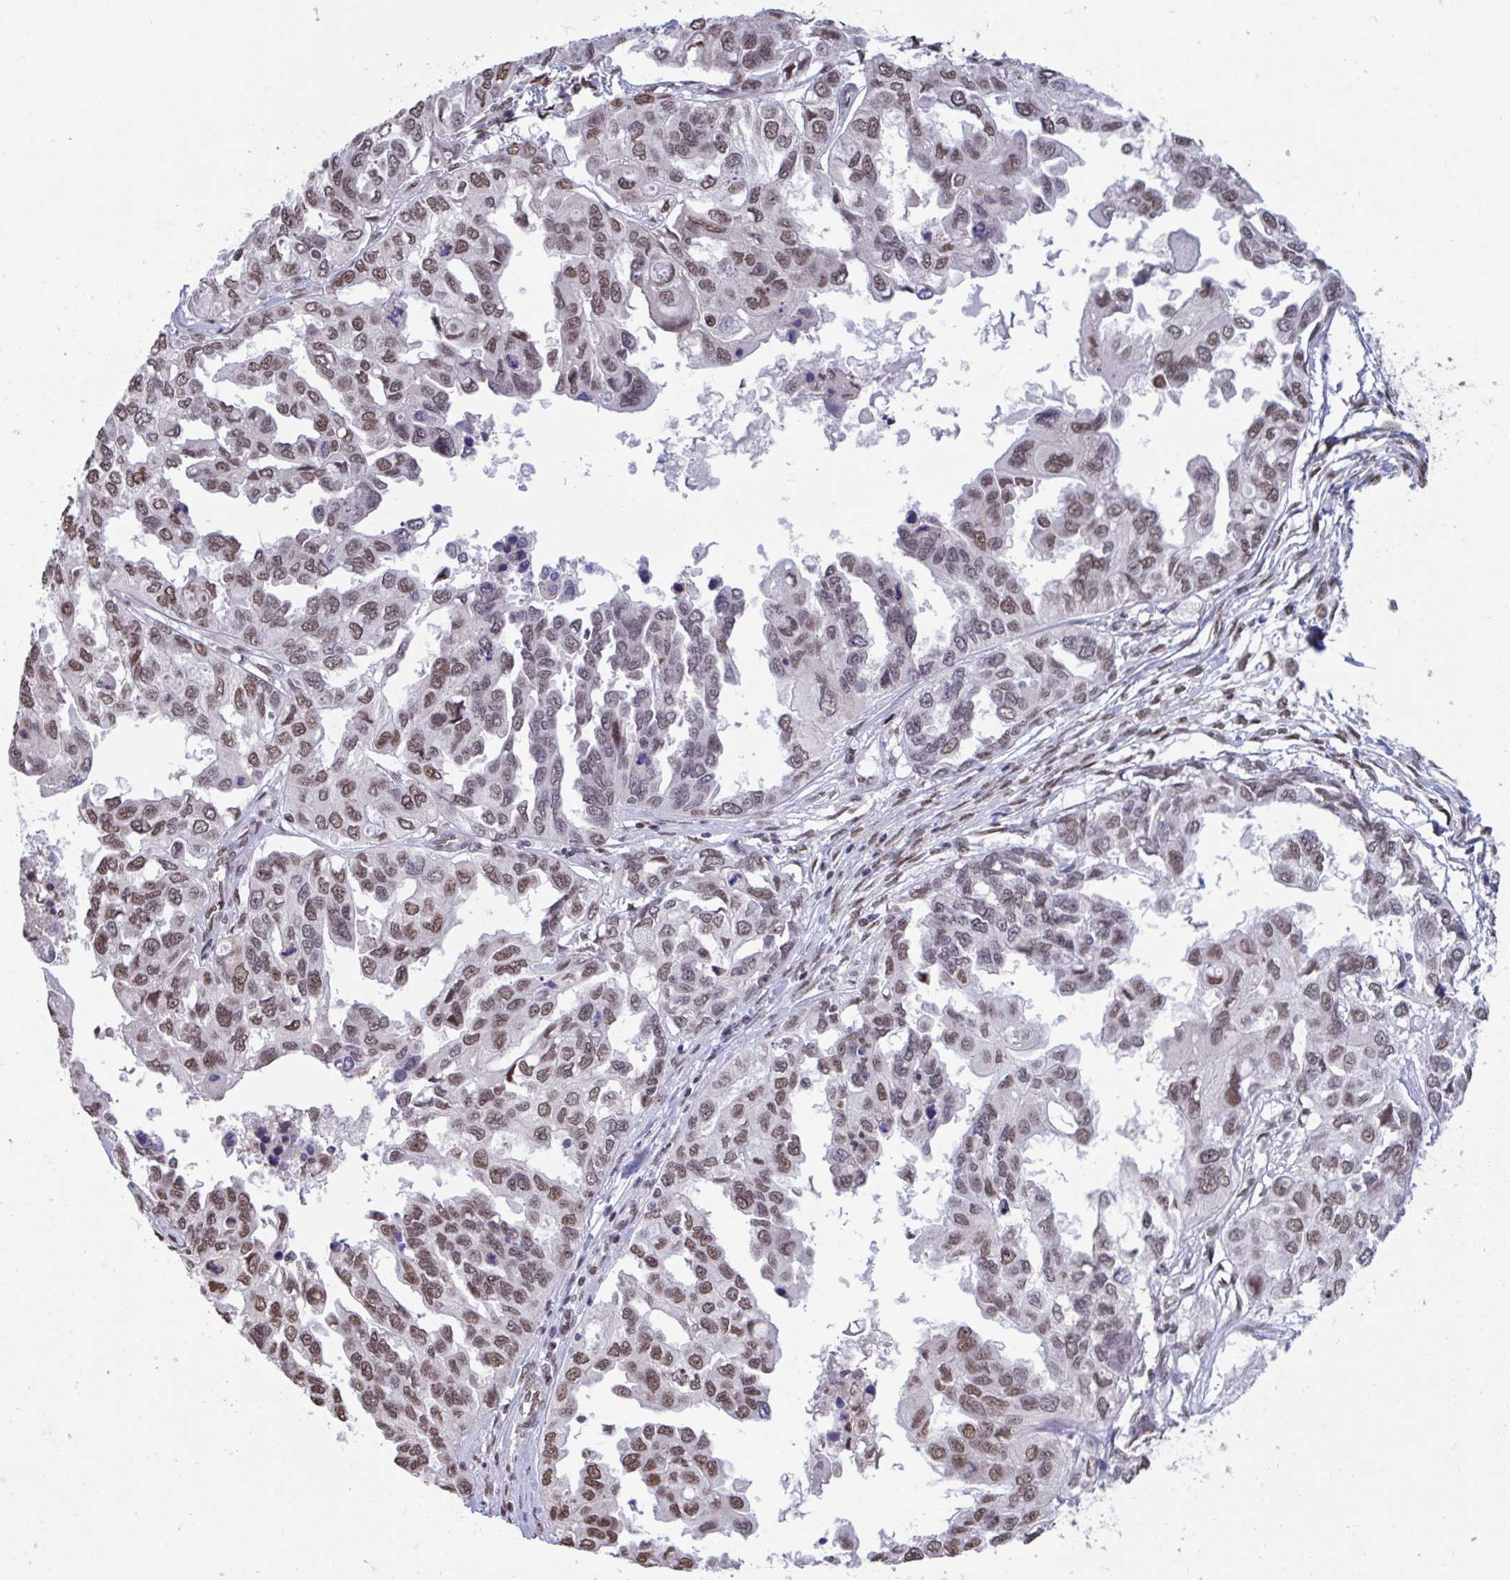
{"staining": {"intensity": "moderate", "quantity": ">75%", "location": "nuclear"}, "tissue": "ovarian cancer", "cell_type": "Tumor cells", "image_type": "cancer", "snomed": [{"axis": "morphology", "description": "Cystadenocarcinoma, serous, NOS"}, {"axis": "topography", "description": "Ovary"}], "caption": "High-power microscopy captured an immunohistochemistry image of ovarian cancer (serous cystadenocarcinoma), revealing moderate nuclear expression in about >75% of tumor cells.", "gene": "HNRNPDL", "patient": {"sex": "female", "age": 53}}